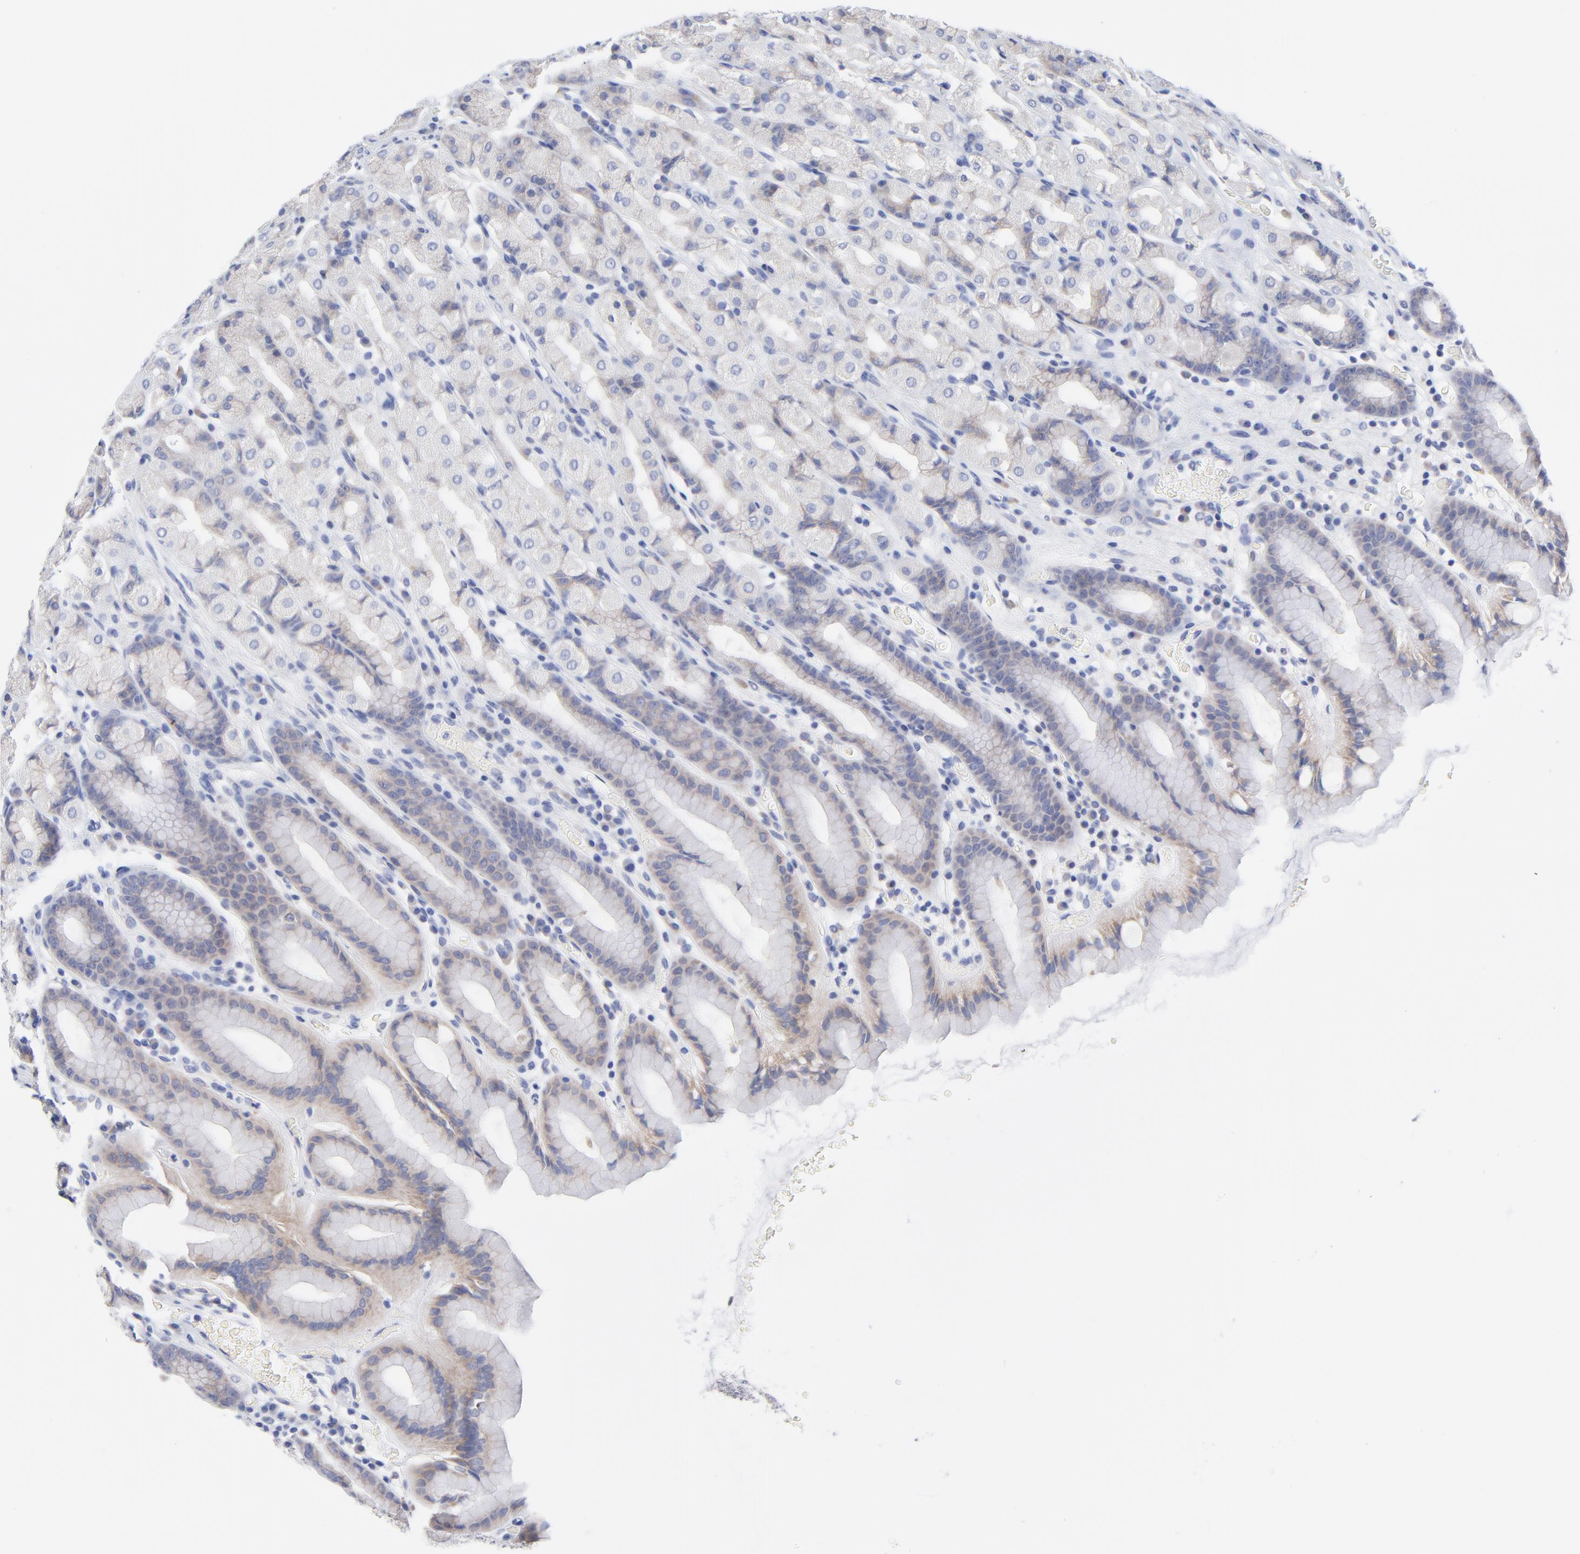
{"staining": {"intensity": "negative", "quantity": "none", "location": "none"}, "tissue": "stomach", "cell_type": "Glandular cells", "image_type": "normal", "snomed": [{"axis": "morphology", "description": "Normal tissue, NOS"}, {"axis": "topography", "description": "Stomach, upper"}], "caption": "Immunohistochemistry (IHC) histopathology image of normal stomach stained for a protein (brown), which demonstrates no staining in glandular cells. The staining was performed using DAB (3,3'-diaminobenzidine) to visualize the protein expression in brown, while the nuclei were stained in blue with hematoxylin (Magnification: 20x).", "gene": "DUSP9", "patient": {"sex": "male", "age": 68}}